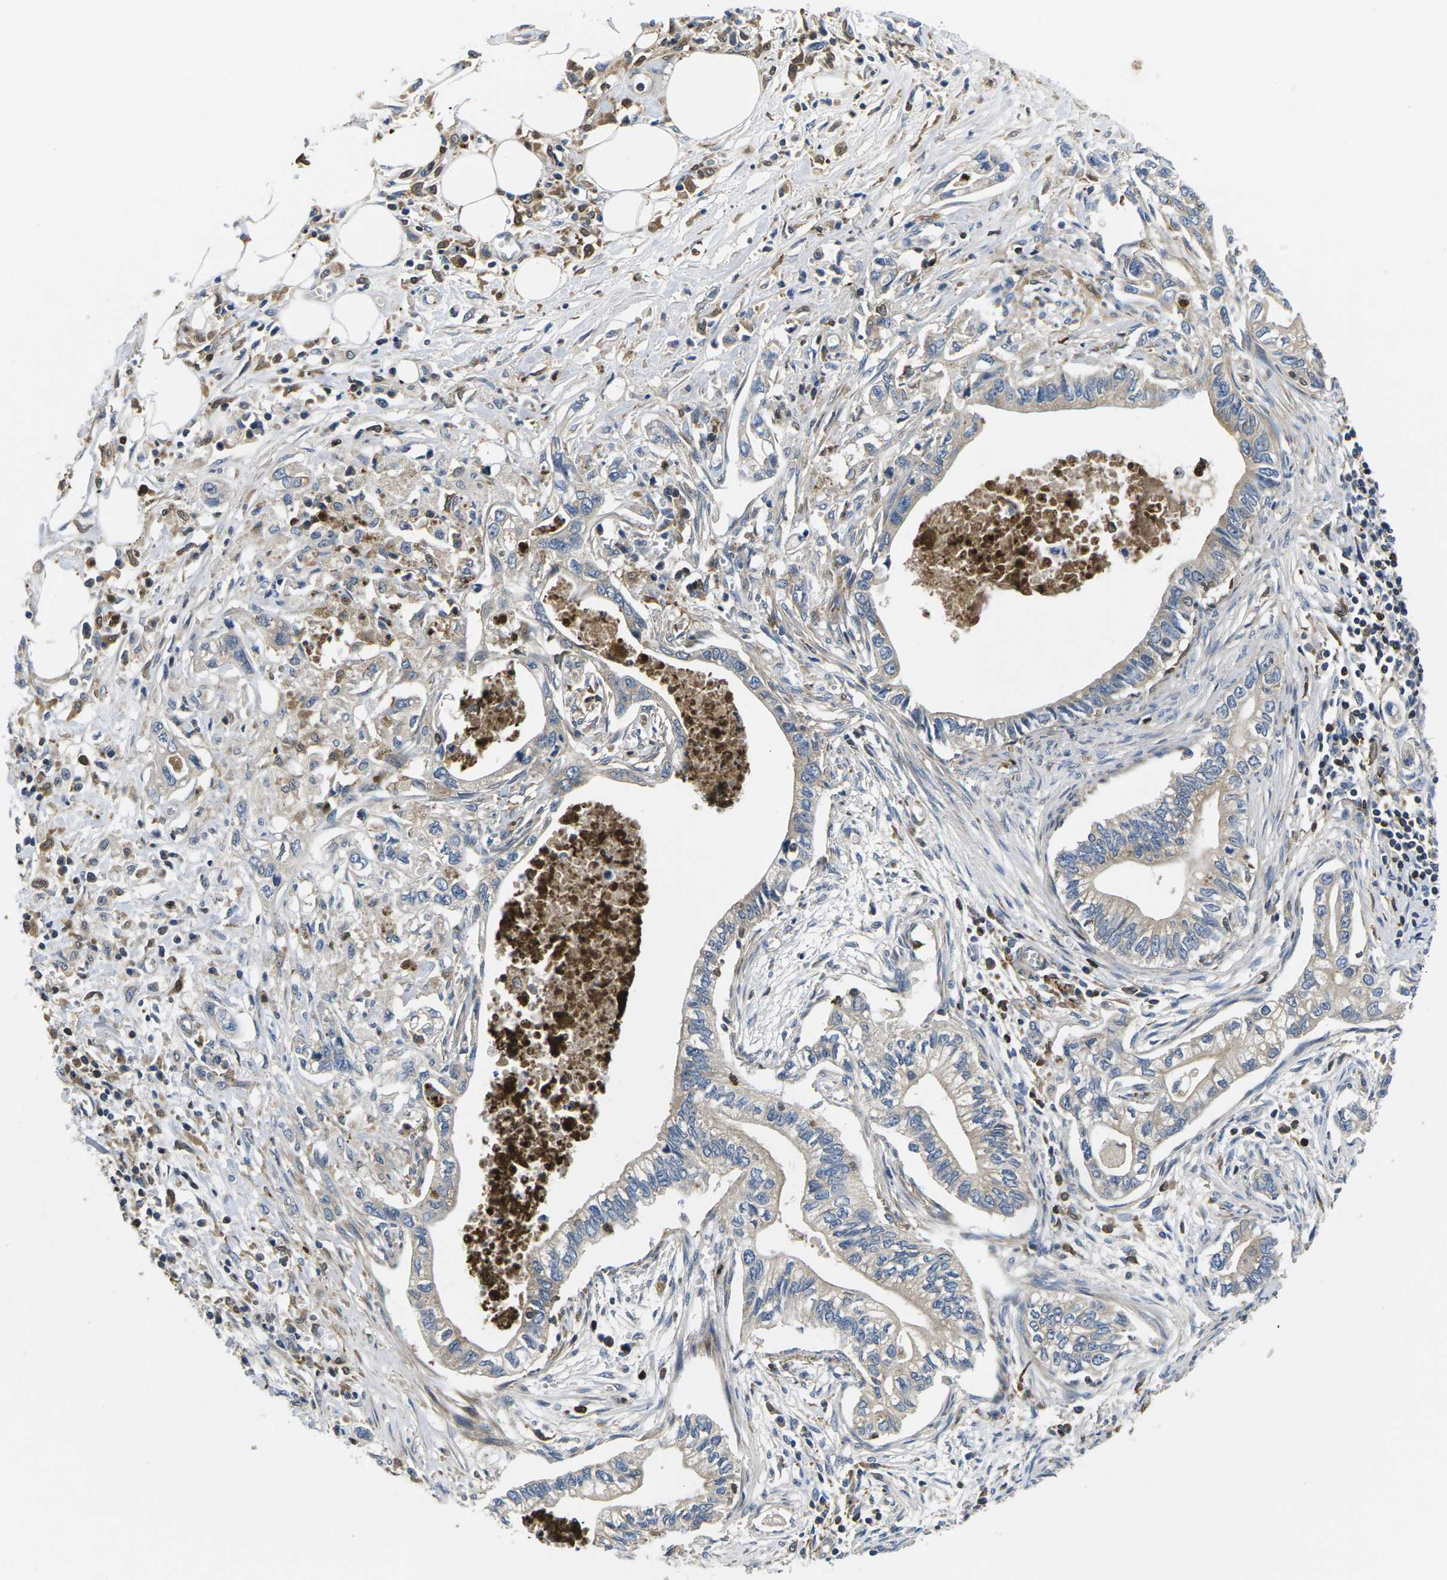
{"staining": {"intensity": "weak", "quantity": "<25%", "location": "cytoplasmic/membranous"}, "tissue": "pancreatic cancer", "cell_type": "Tumor cells", "image_type": "cancer", "snomed": [{"axis": "morphology", "description": "Adenocarcinoma, NOS"}, {"axis": "topography", "description": "Pancreas"}], "caption": "The image demonstrates no significant expression in tumor cells of pancreatic cancer. (DAB (3,3'-diaminobenzidine) immunohistochemistry with hematoxylin counter stain).", "gene": "PLCE1", "patient": {"sex": "male", "age": 56}}